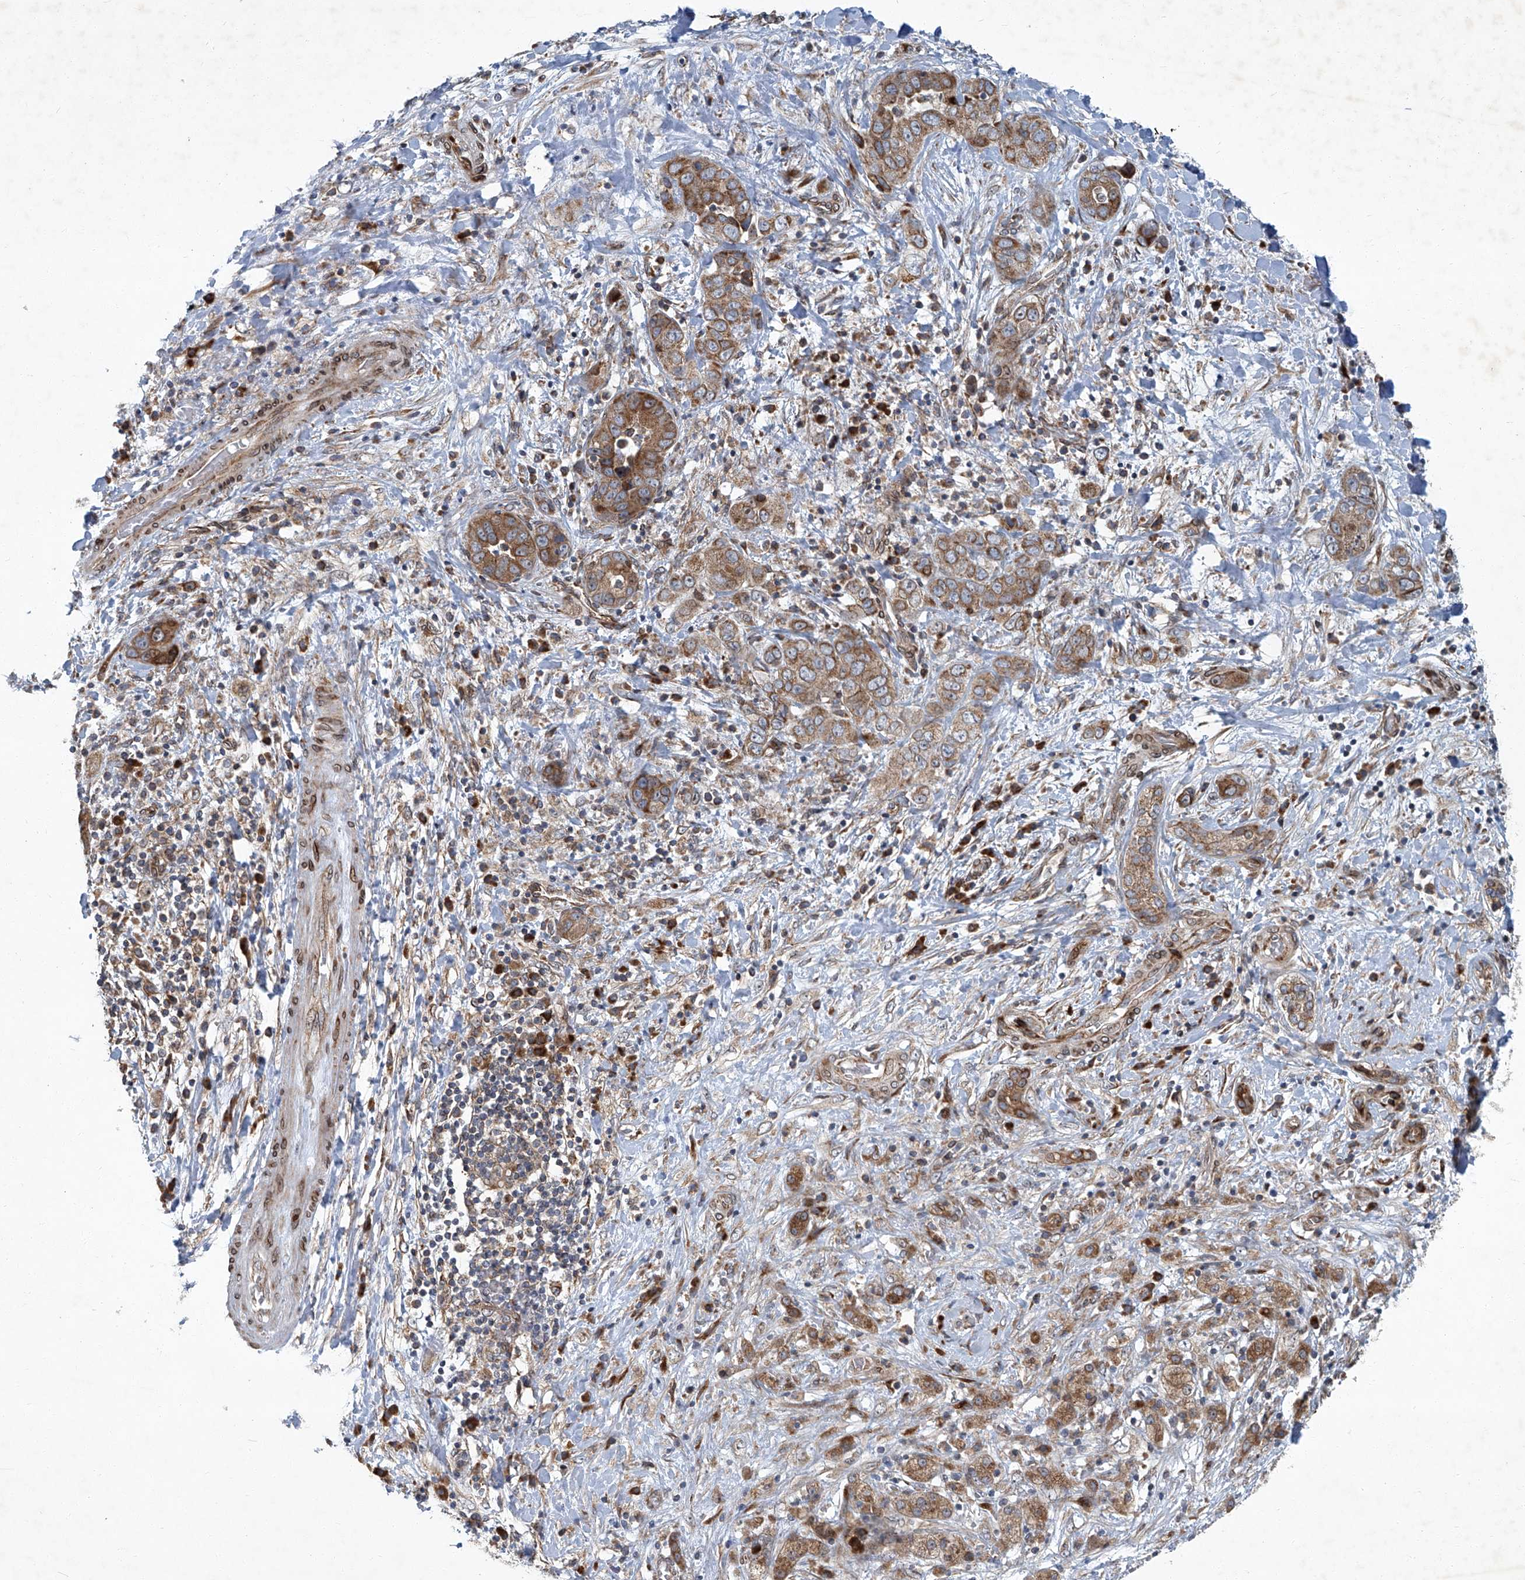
{"staining": {"intensity": "moderate", "quantity": ">75%", "location": "cytoplasmic/membranous"}, "tissue": "liver cancer", "cell_type": "Tumor cells", "image_type": "cancer", "snomed": [{"axis": "morphology", "description": "Cholangiocarcinoma"}, {"axis": "topography", "description": "Liver"}], "caption": "Immunohistochemistry image of human cholangiocarcinoma (liver) stained for a protein (brown), which exhibits medium levels of moderate cytoplasmic/membranous expression in approximately >75% of tumor cells.", "gene": "GPR132", "patient": {"sex": "female", "age": 52}}